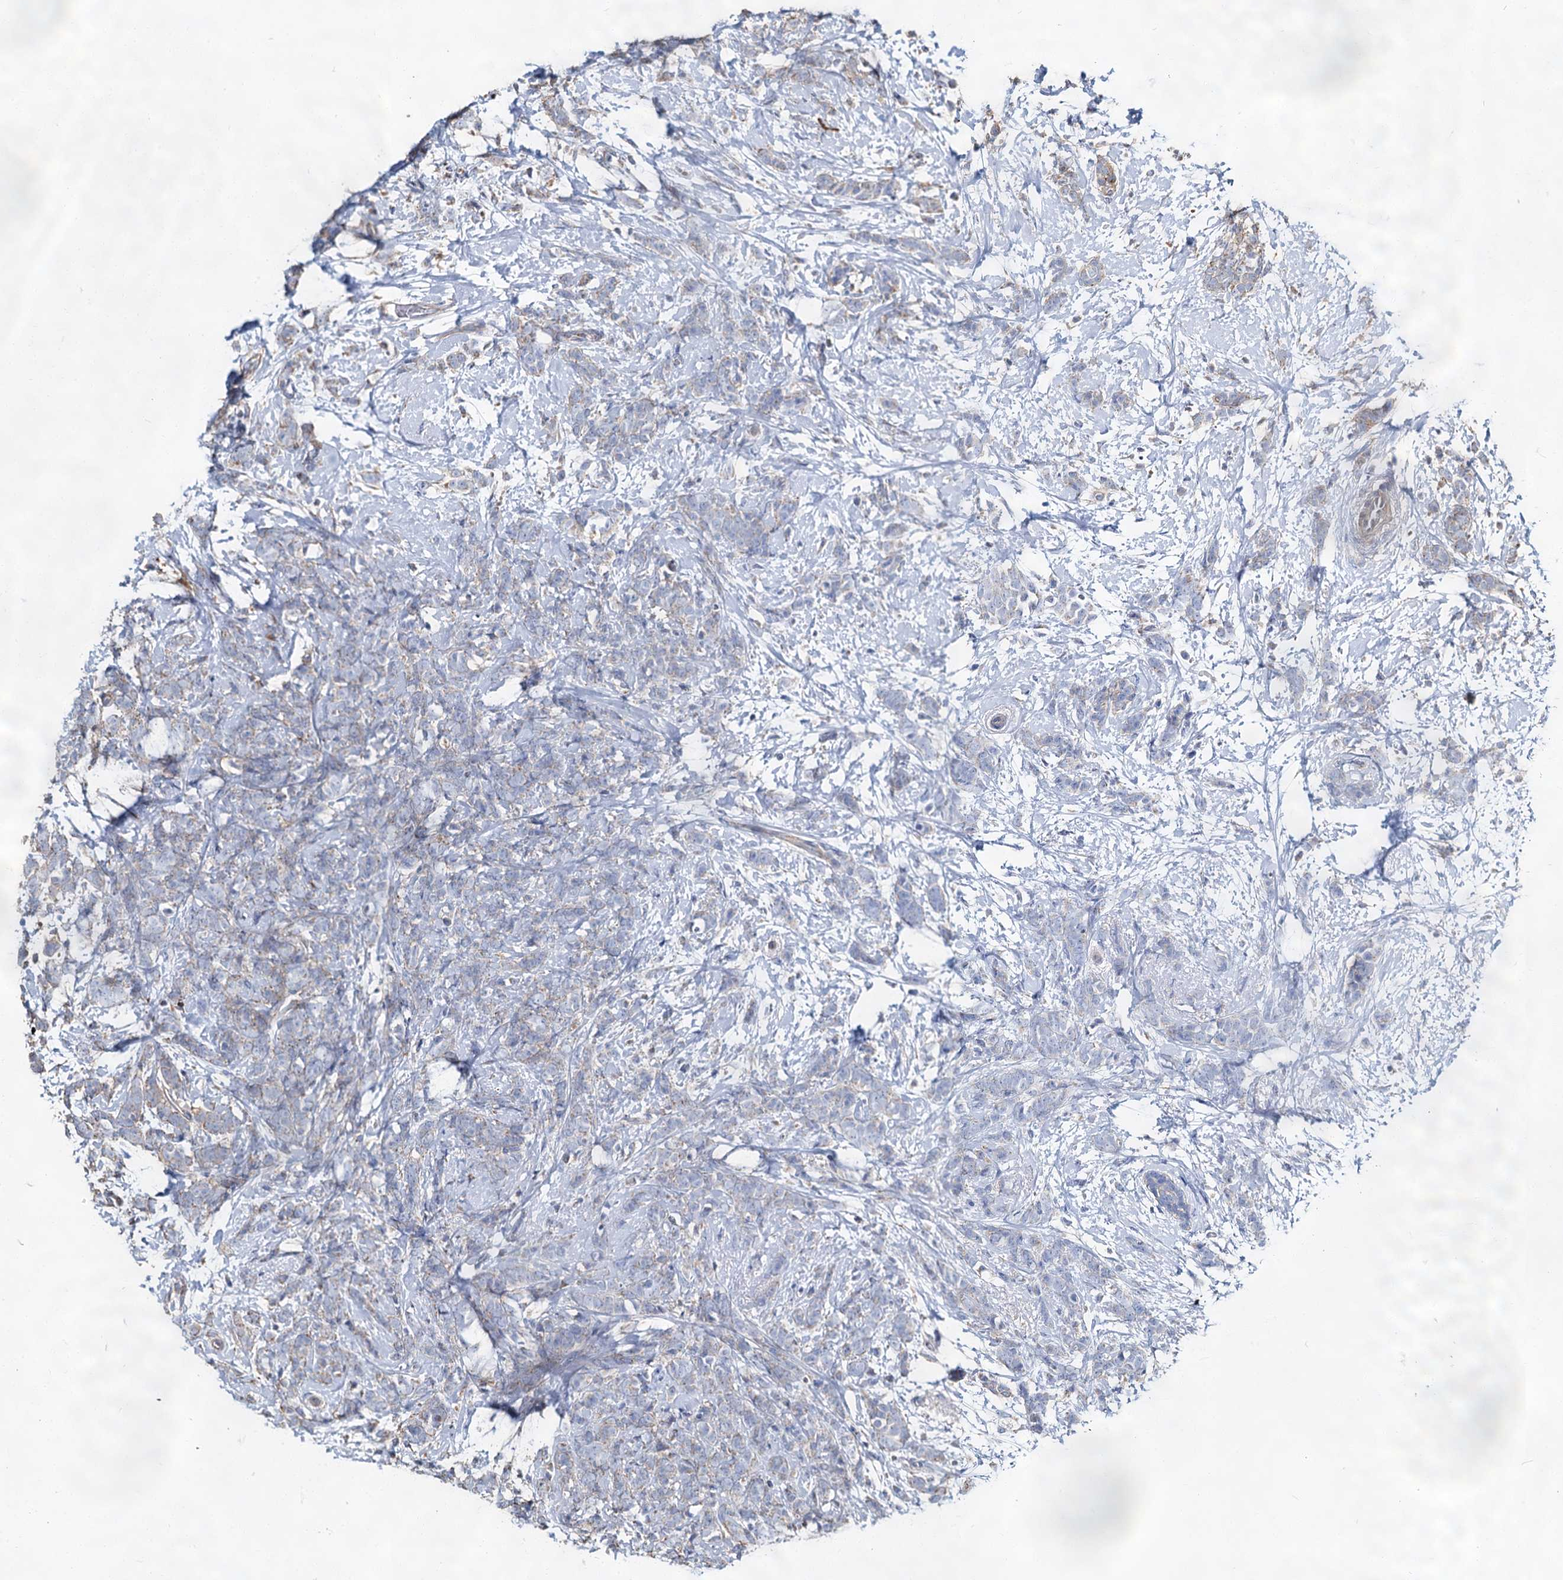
{"staining": {"intensity": "moderate", "quantity": "<25%", "location": "cytoplasmic/membranous"}, "tissue": "breast cancer", "cell_type": "Tumor cells", "image_type": "cancer", "snomed": [{"axis": "morphology", "description": "Lobular carcinoma"}, {"axis": "topography", "description": "Breast"}], "caption": "Approximately <25% of tumor cells in breast cancer display moderate cytoplasmic/membranous protein expression as visualized by brown immunohistochemical staining.", "gene": "WDR73", "patient": {"sex": "female", "age": 58}}